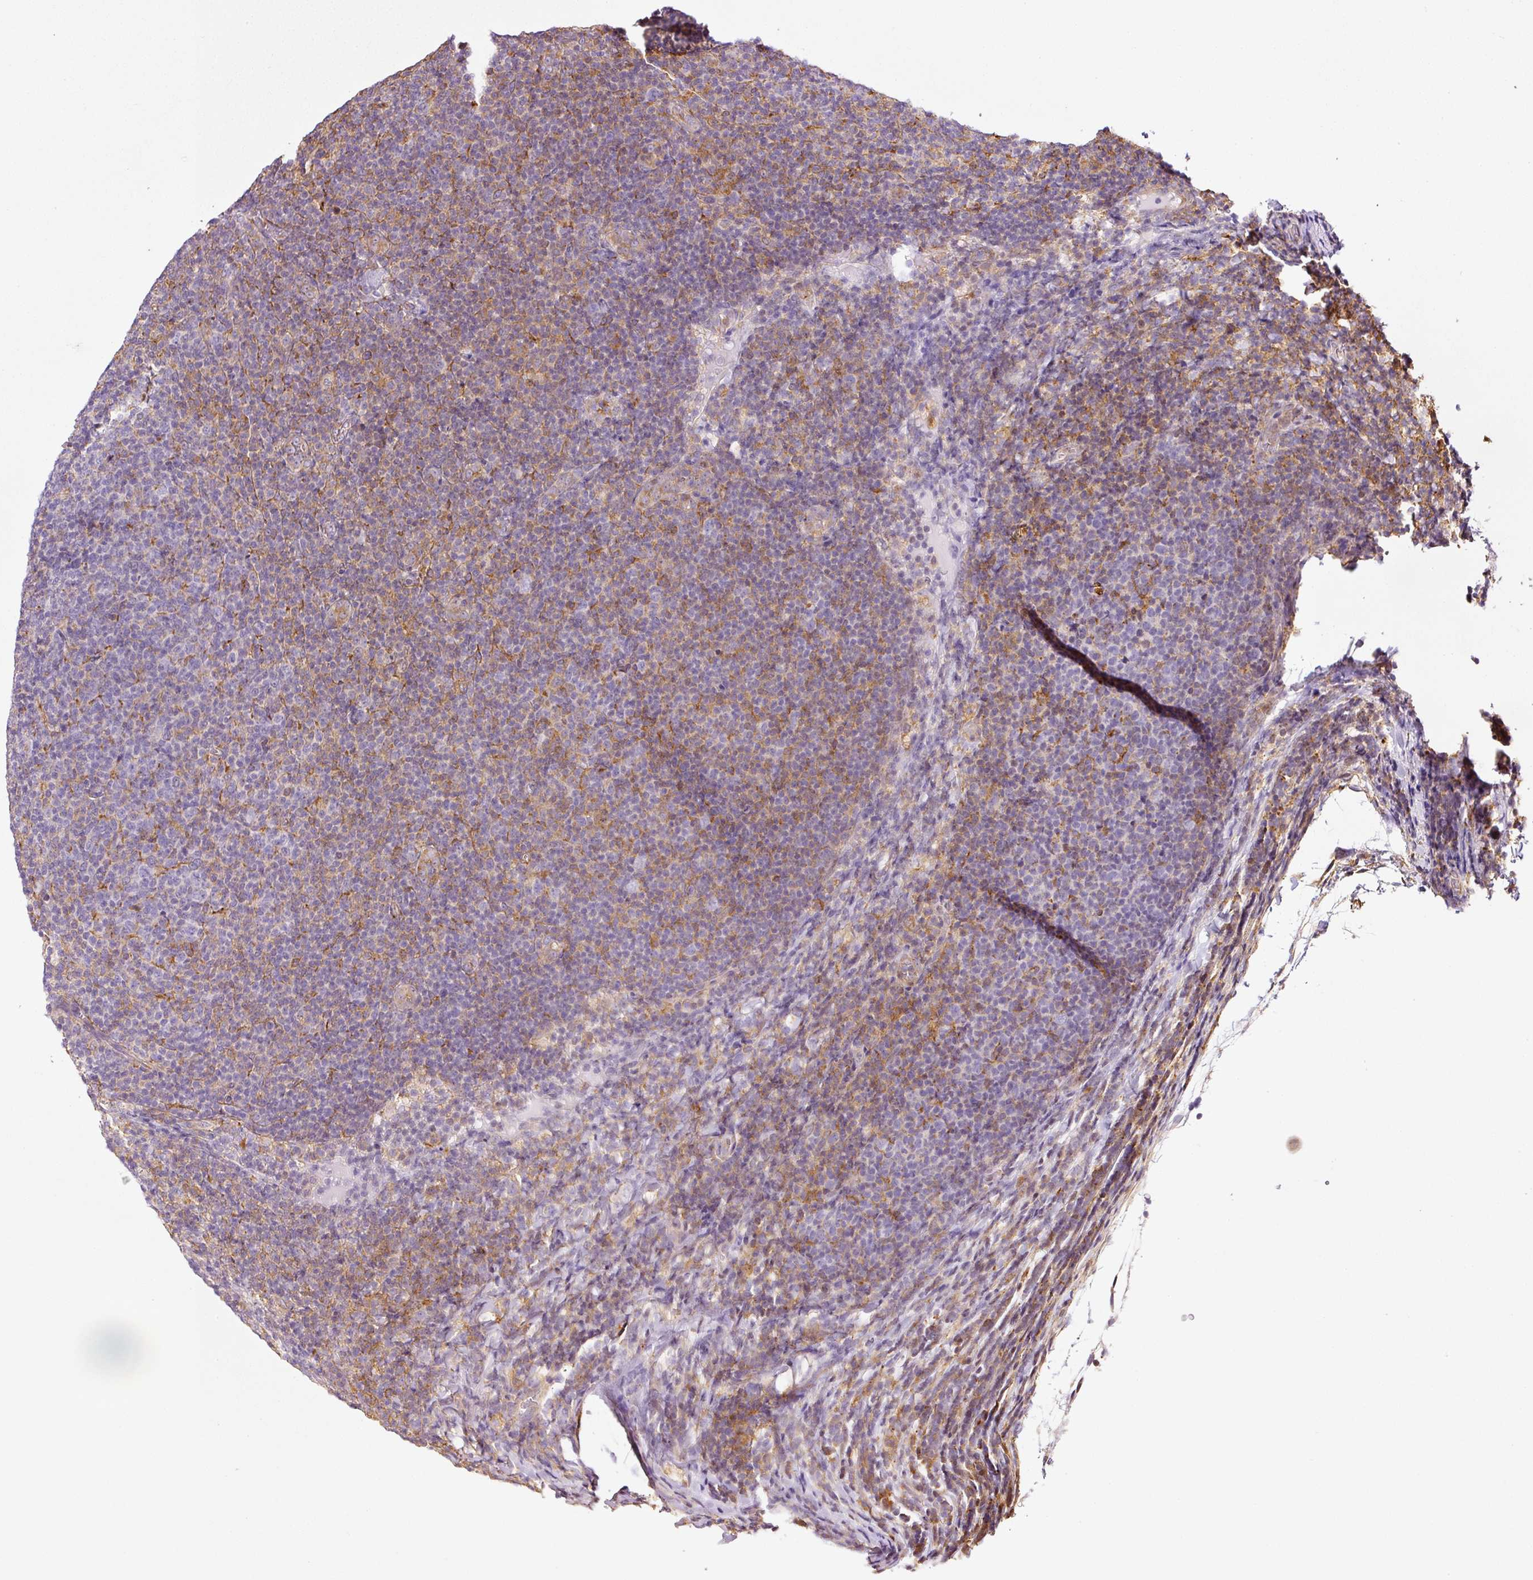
{"staining": {"intensity": "weak", "quantity": "25%-75%", "location": "cytoplasmic/membranous"}, "tissue": "lymphoma", "cell_type": "Tumor cells", "image_type": "cancer", "snomed": [{"axis": "morphology", "description": "Malignant lymphoma, non-Hodgkin's type, Low grade"}, {"axis": "topography", "description": "Lymph node"}], "caption": "The photomicrograph reveals immunohistochemical staining of lymphoma. There is weak cytoplasmic/membranous positivity is seen in about 25%-75% of tumor cells. The protein of interest is stained brown, and the nuclei are stained in blue (DAB (3,3'-diaminobenzidine) IHC with brightfield microscopy, high magnification).", "gene": "SCNM1", "patient": {"sex": "male", "age": 66}}